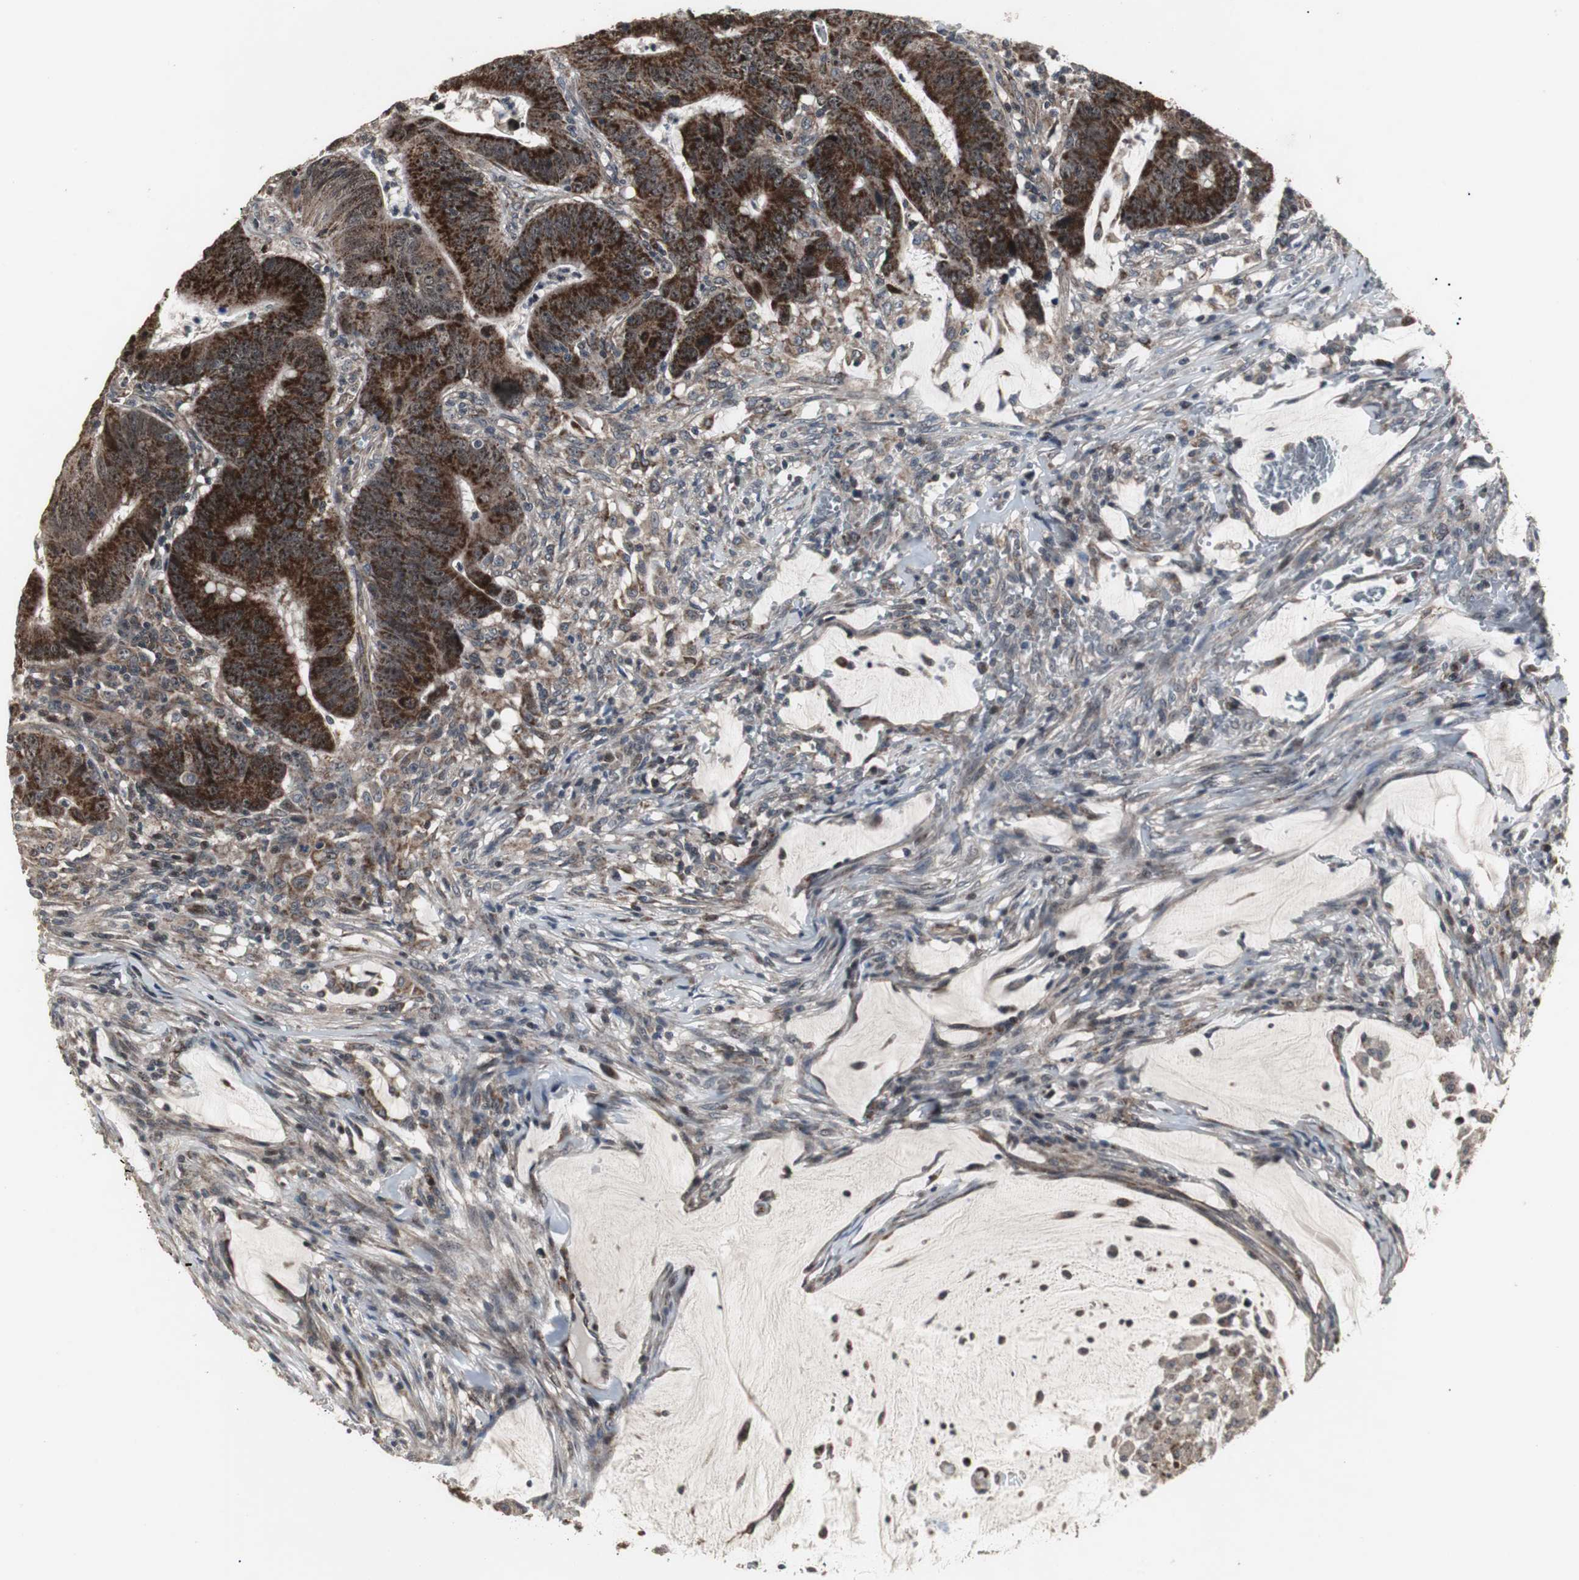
{"staining": {"intensity": "strong", "quantity": ">75%", "location": "cytoplasmic/membranous"}, "tissue": "colorectal cancer", "cell_type": "Tumor cells", "image_type": "cancer", "snomed": [{"axis": "morphology", "description": "Adenocarcinoma, NOS"}, {"axis": "topography", "description": "Colon"}], "caption": "Immunohistochemical staining of human colorectal adenocarcinoma exhibits high levels of strong cytoplasmic/membranous expression in approximately >75% of tumor cells. The staining was performed using DAB, with brown indicating positive protein expression. Nuclei are stained blue with hematoxylin.", "gene": "MRPL40", "patient": {"sex": "male", "age": 65}}